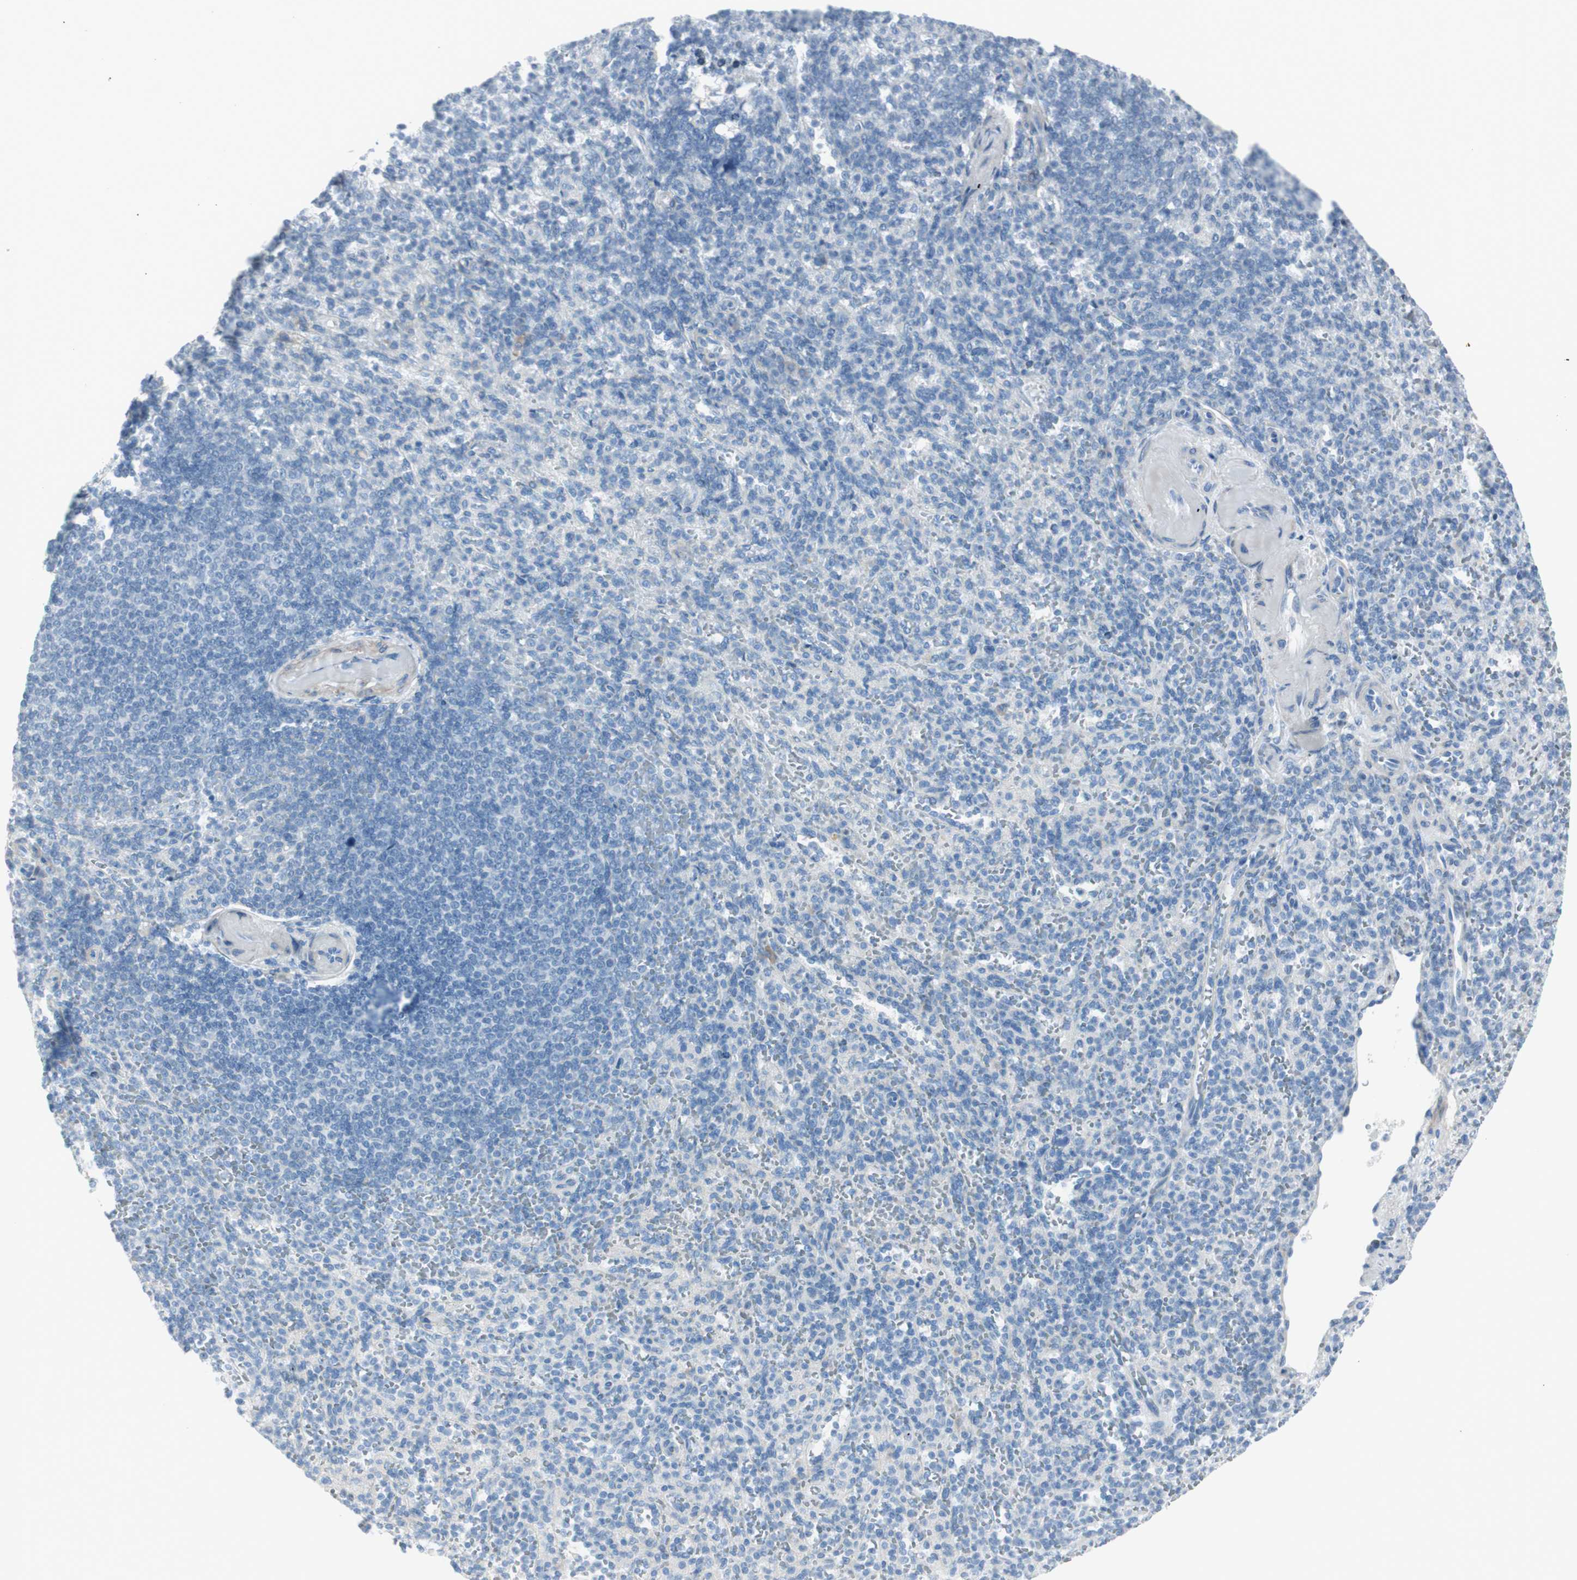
{"staining": {"intensity": "negative", "quantity": "none", "location": "none"}, "tissue": "spleen", "cell_type": "Cells in red pulp", "image_type": "normal", "snomed": [{"axis": "morphology", "description": "Normal tissue, NOS"}, {"axis": "topography", "description": "Spleen"}], "caption": "Cells in red pulp are negative for brown protein staining in benign spleen. (DAB (3,3'-diaminobenzidine) IHC with hematoxylin counter stain).", "gene": "CDHR5", "patient": {"sex": "female", "age": 74}}